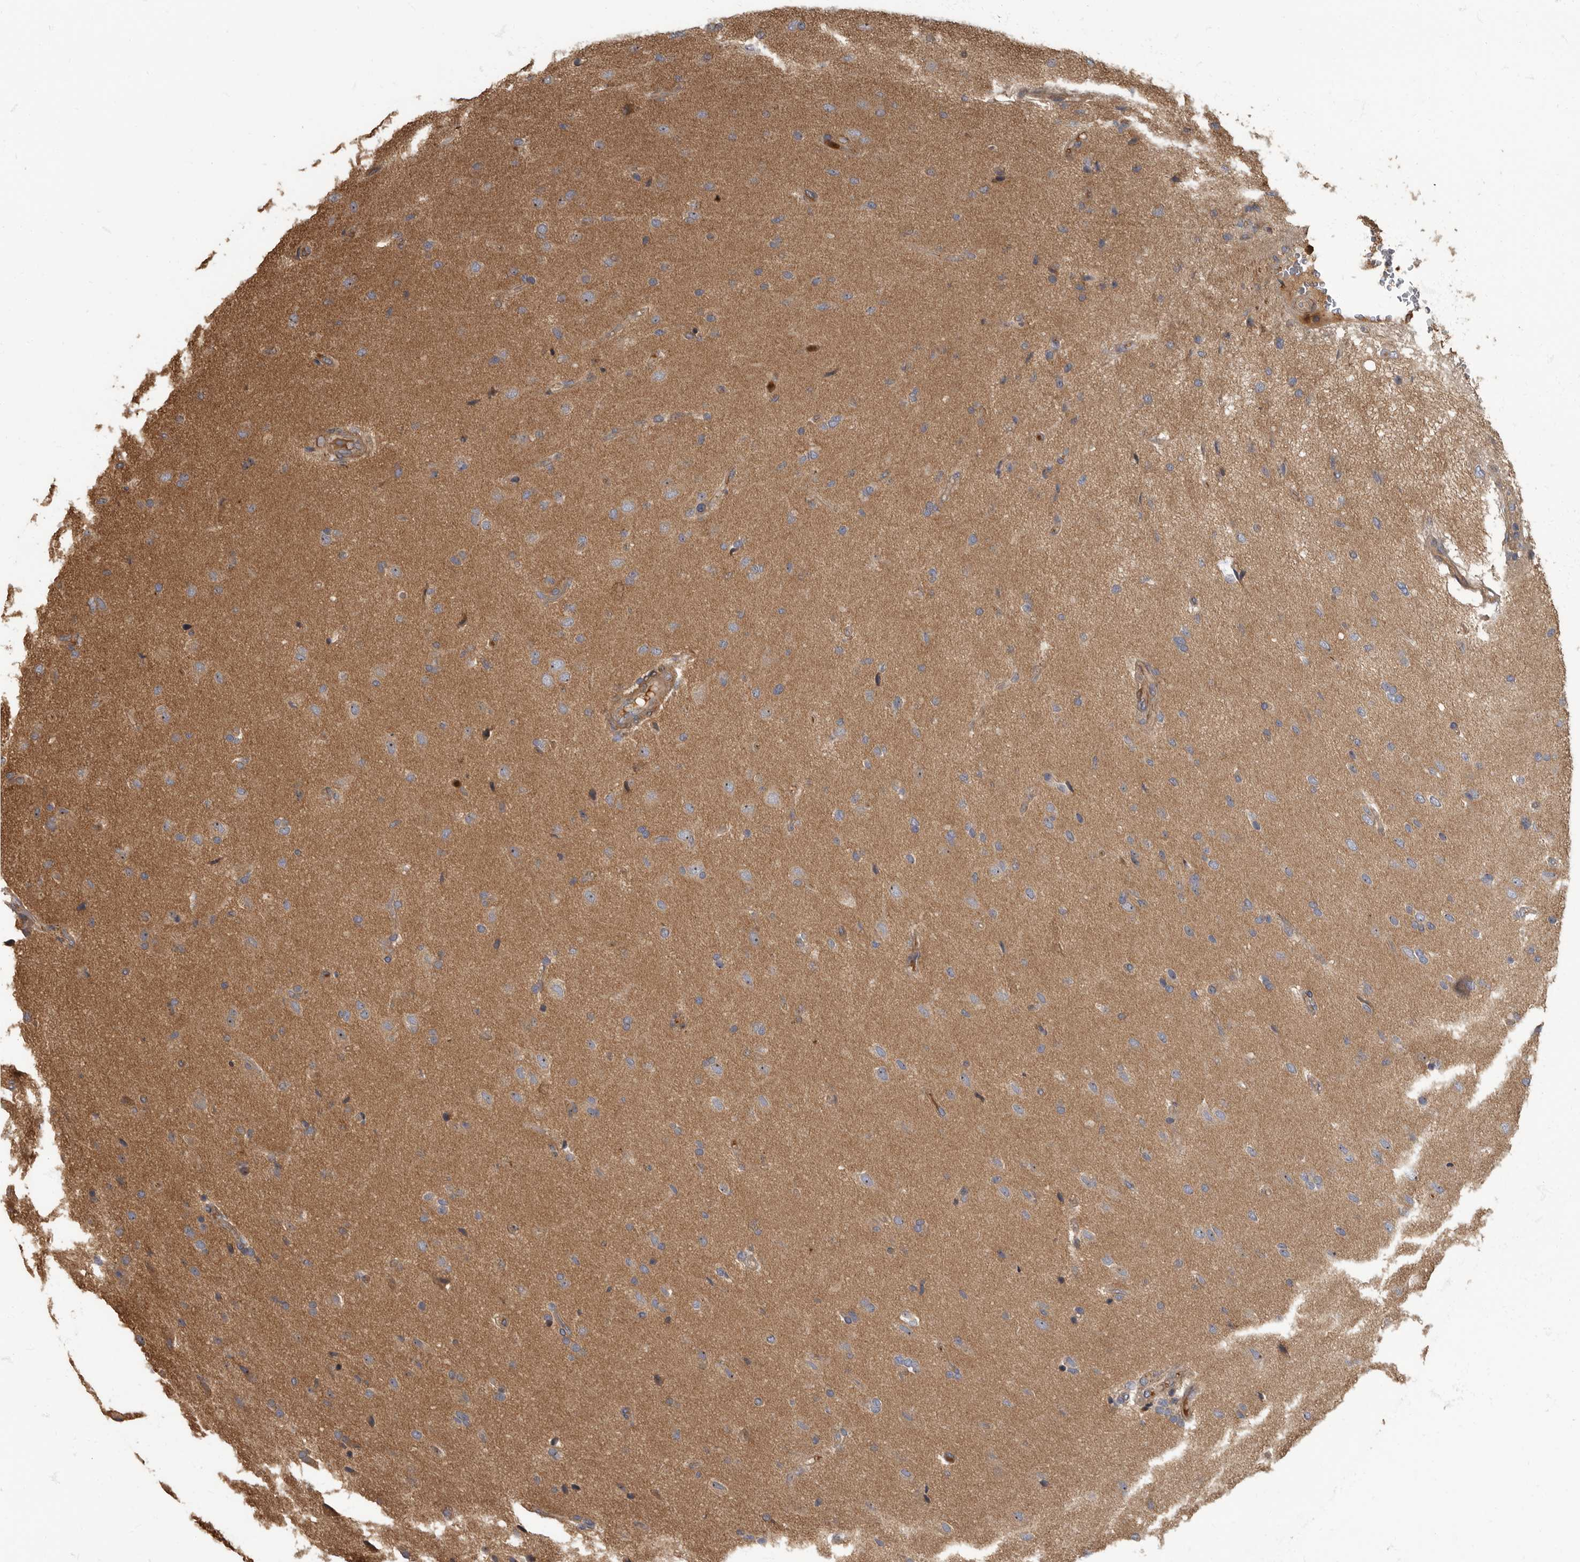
{"staining": {"intensity": "moderate", "quantity": ">75%", "location": "cytoplasmic/membranous,nuclear"}, "tissue": "glioma", "cell_type": "Tumor cells", "image_type": "cancer", "snomed": [{"axis": "morphology", "description": "Glioma, malignant, High grade"}, {"axis": "topography", "description": "Brain"}], "caption": "A micrograph of glioma stained for a protein shows moderate cytoplasmic/membranous and nuclear brown staining in tumor cells. Nuclei are stained in blue.", "gene": "DAAM1", "patient": {"sex": "male", "age": 72}}